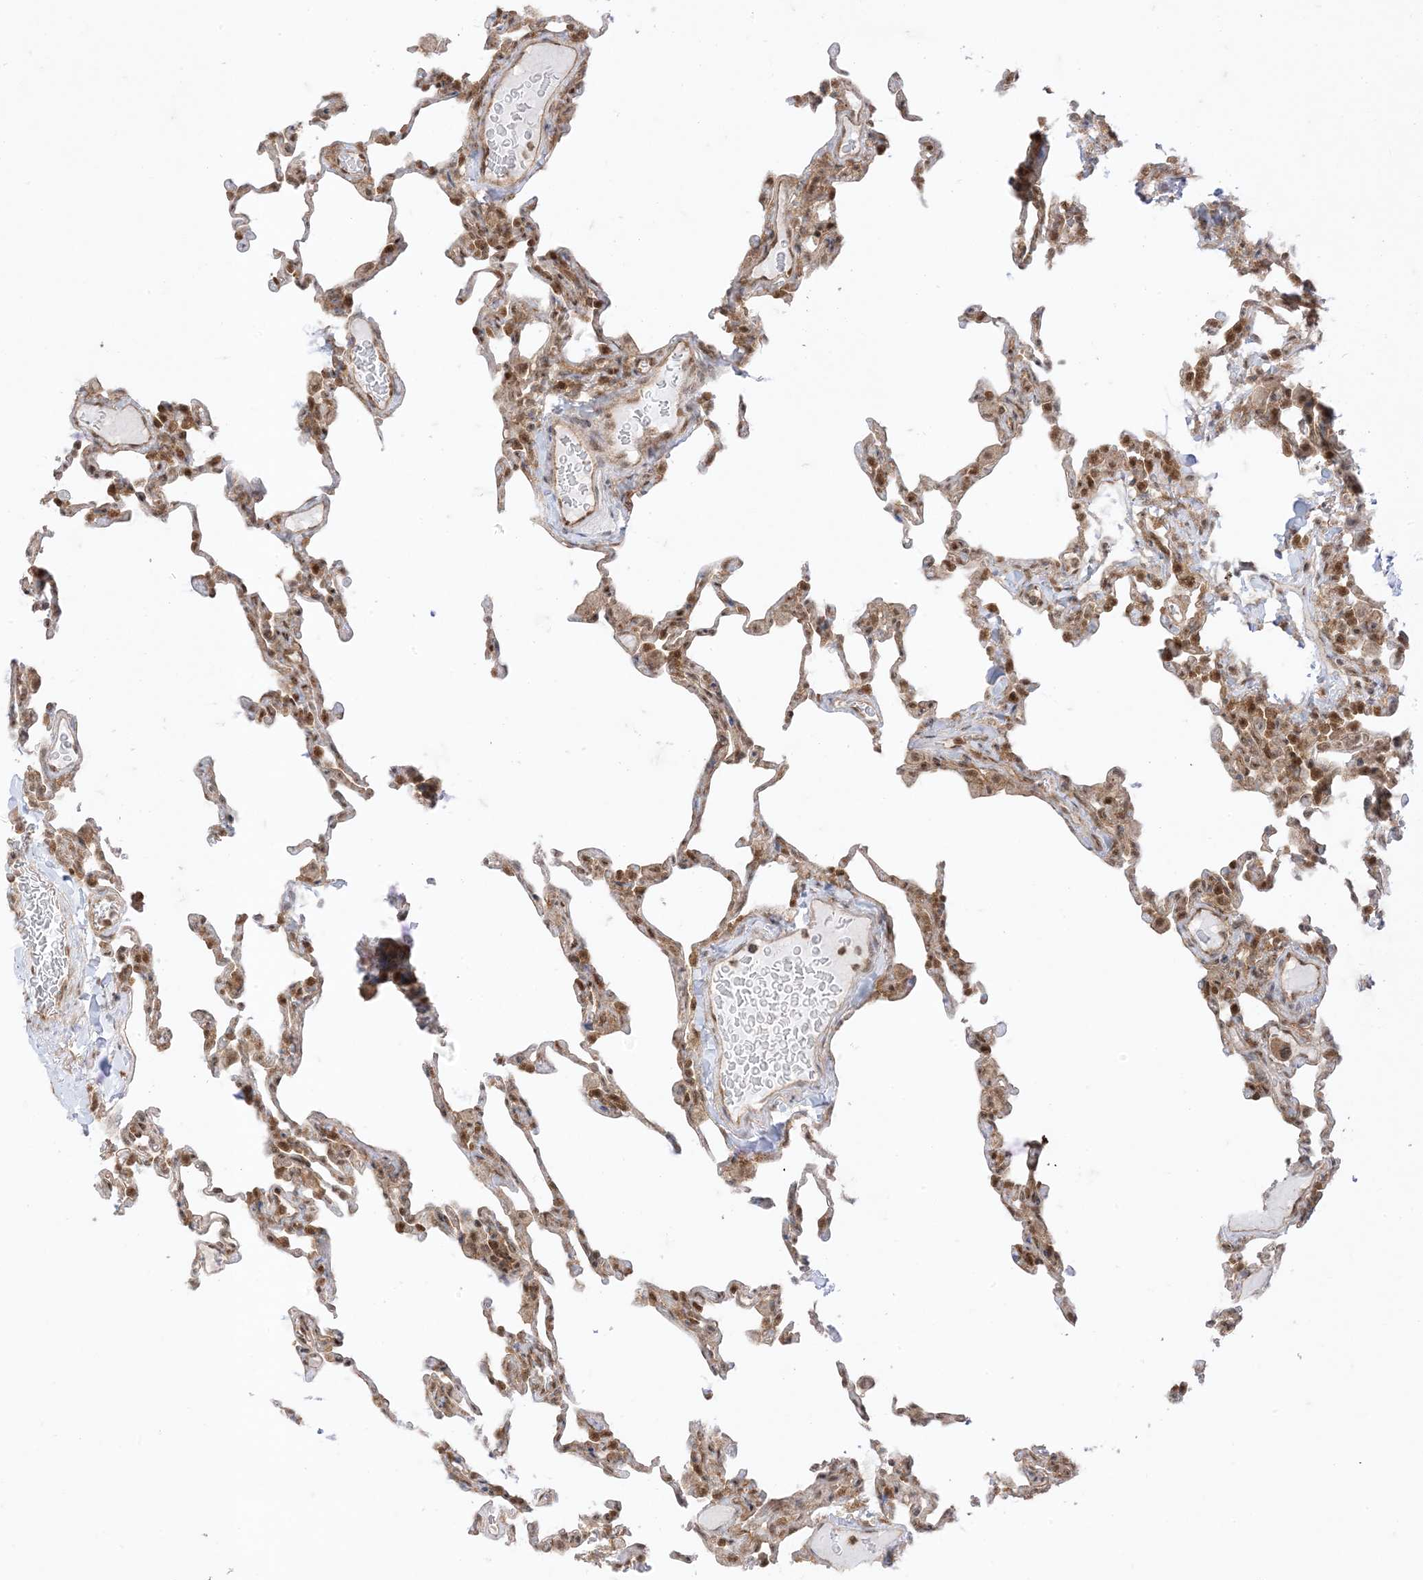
{"staining": {"intensity": "moderate", "quantity": "25%-75%", "location": "nuclear"}, "tissue": "lung", "cell_type": "Alveolar cells", "image_type": "normal", "snomed": [{"axis": "morphology", "description": "Normal tissue, NOS"}, {"axis": "topography", "description": "Lung"}], "caption": "Immunohistochemistry (IHC) histopathology image of normal human lung stained for a protein (brown), which displays medium levels of moderate nuclear positivity in approximately 25%-75% of alveolar cells.", "gene": "PTPA", "patient": {"sex": "male", "age": 20}}